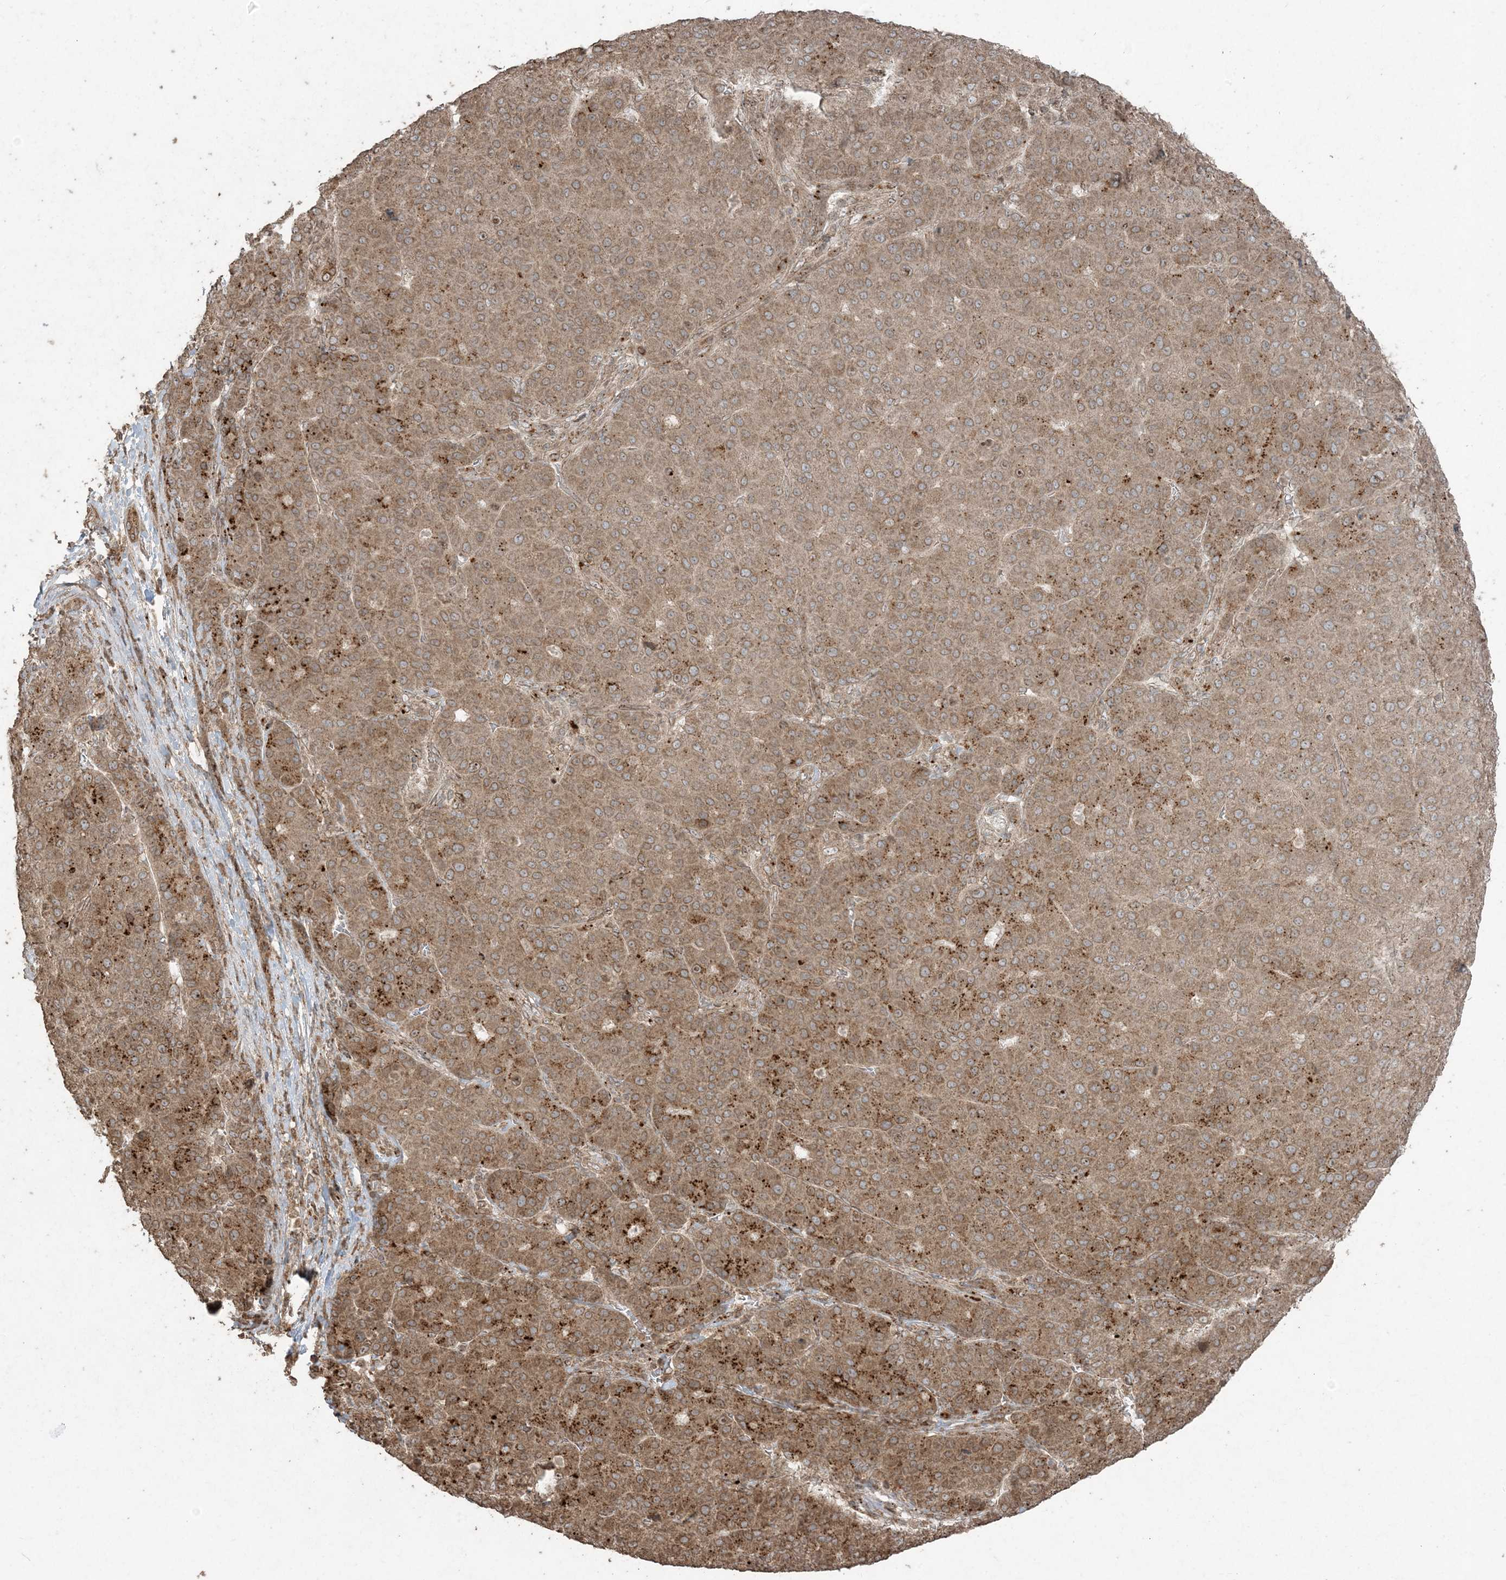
{"staining": {"intensity": "moderate", "quantity": ">75%", "location": "cytoplasmic/membranous"}, "tissue": "liver cancer", "cell_type": "Tumor cells", "image_type": "cancer", "snomed": [{"axis": "morphology", "description": "Carcinoma, Hepatocellular, NOS"}, {"axis": "topography", "description": "Liver"}], "caption": "High-magnification brightfield microscopy of liver cancer (hepatocellular carcinoma) stained with DAB (3,3'-diaminobenzidine) (brown) and counterstained with hematoxylin (blue). tumor cells exhibit moderate cytoplasmic/membranous expression is seen in about>75% of cells.", "gene": "DDX19B", "patient": {"sex": "male", "age": 65}}